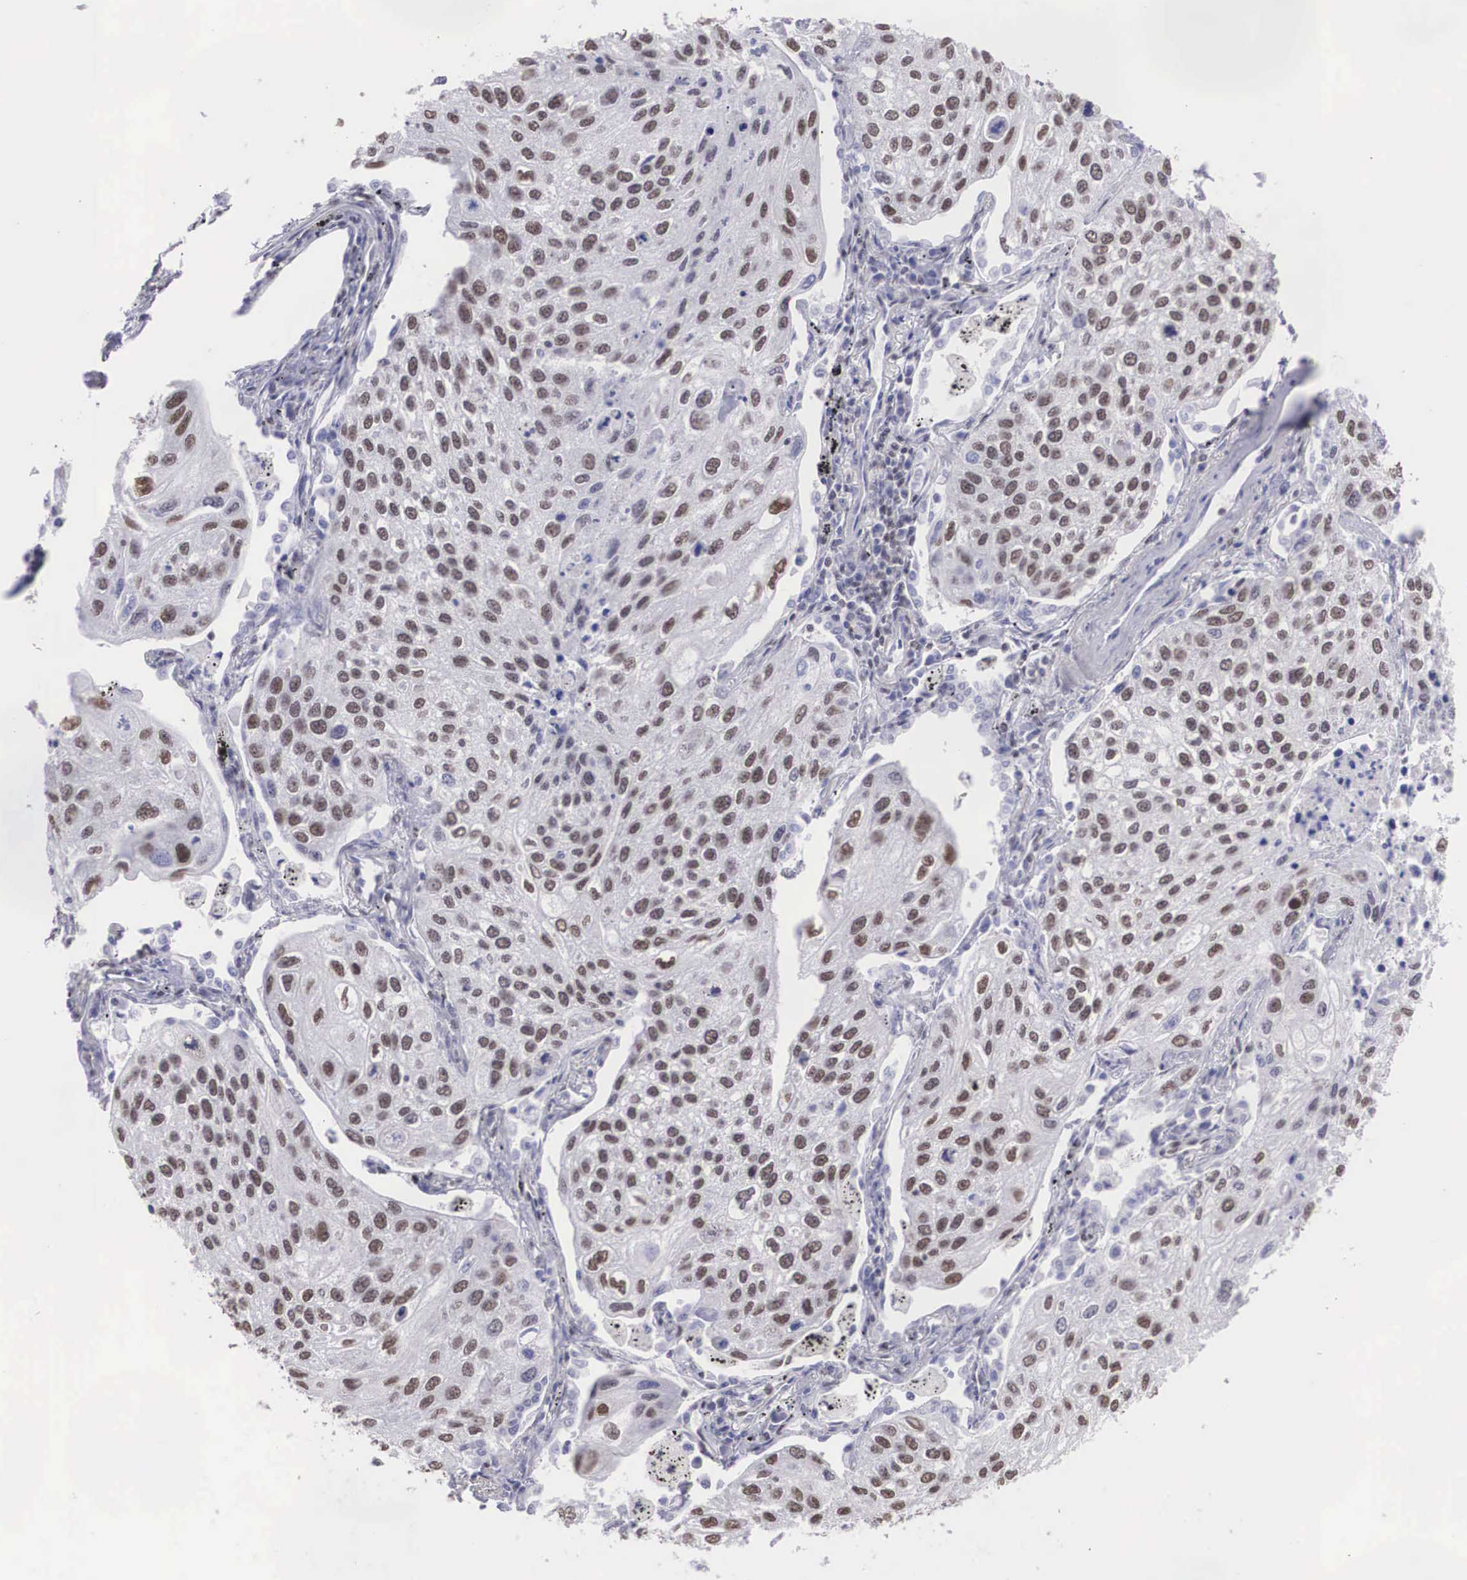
{"staining": {"intensity": "weak", "quantity": "25%-75%", "location": "nuclear"}, "tissue": "lung cancer", "cell_type": "Tumor cells", "image_type": "cancer", "snomed": [{"axis": "morphology", "description": "Squamous cell carcinoma, NOS"}, {"axis": "topography", "description": "Lung"}], "caption": "This is a photomicrograph of IHC staining of squamous cell carcinoma (lung), which shows weak positivity in the nuclear of tumor cells.", "gene": "CSTF2", "patient": {"sex": "male", "age": 75}}